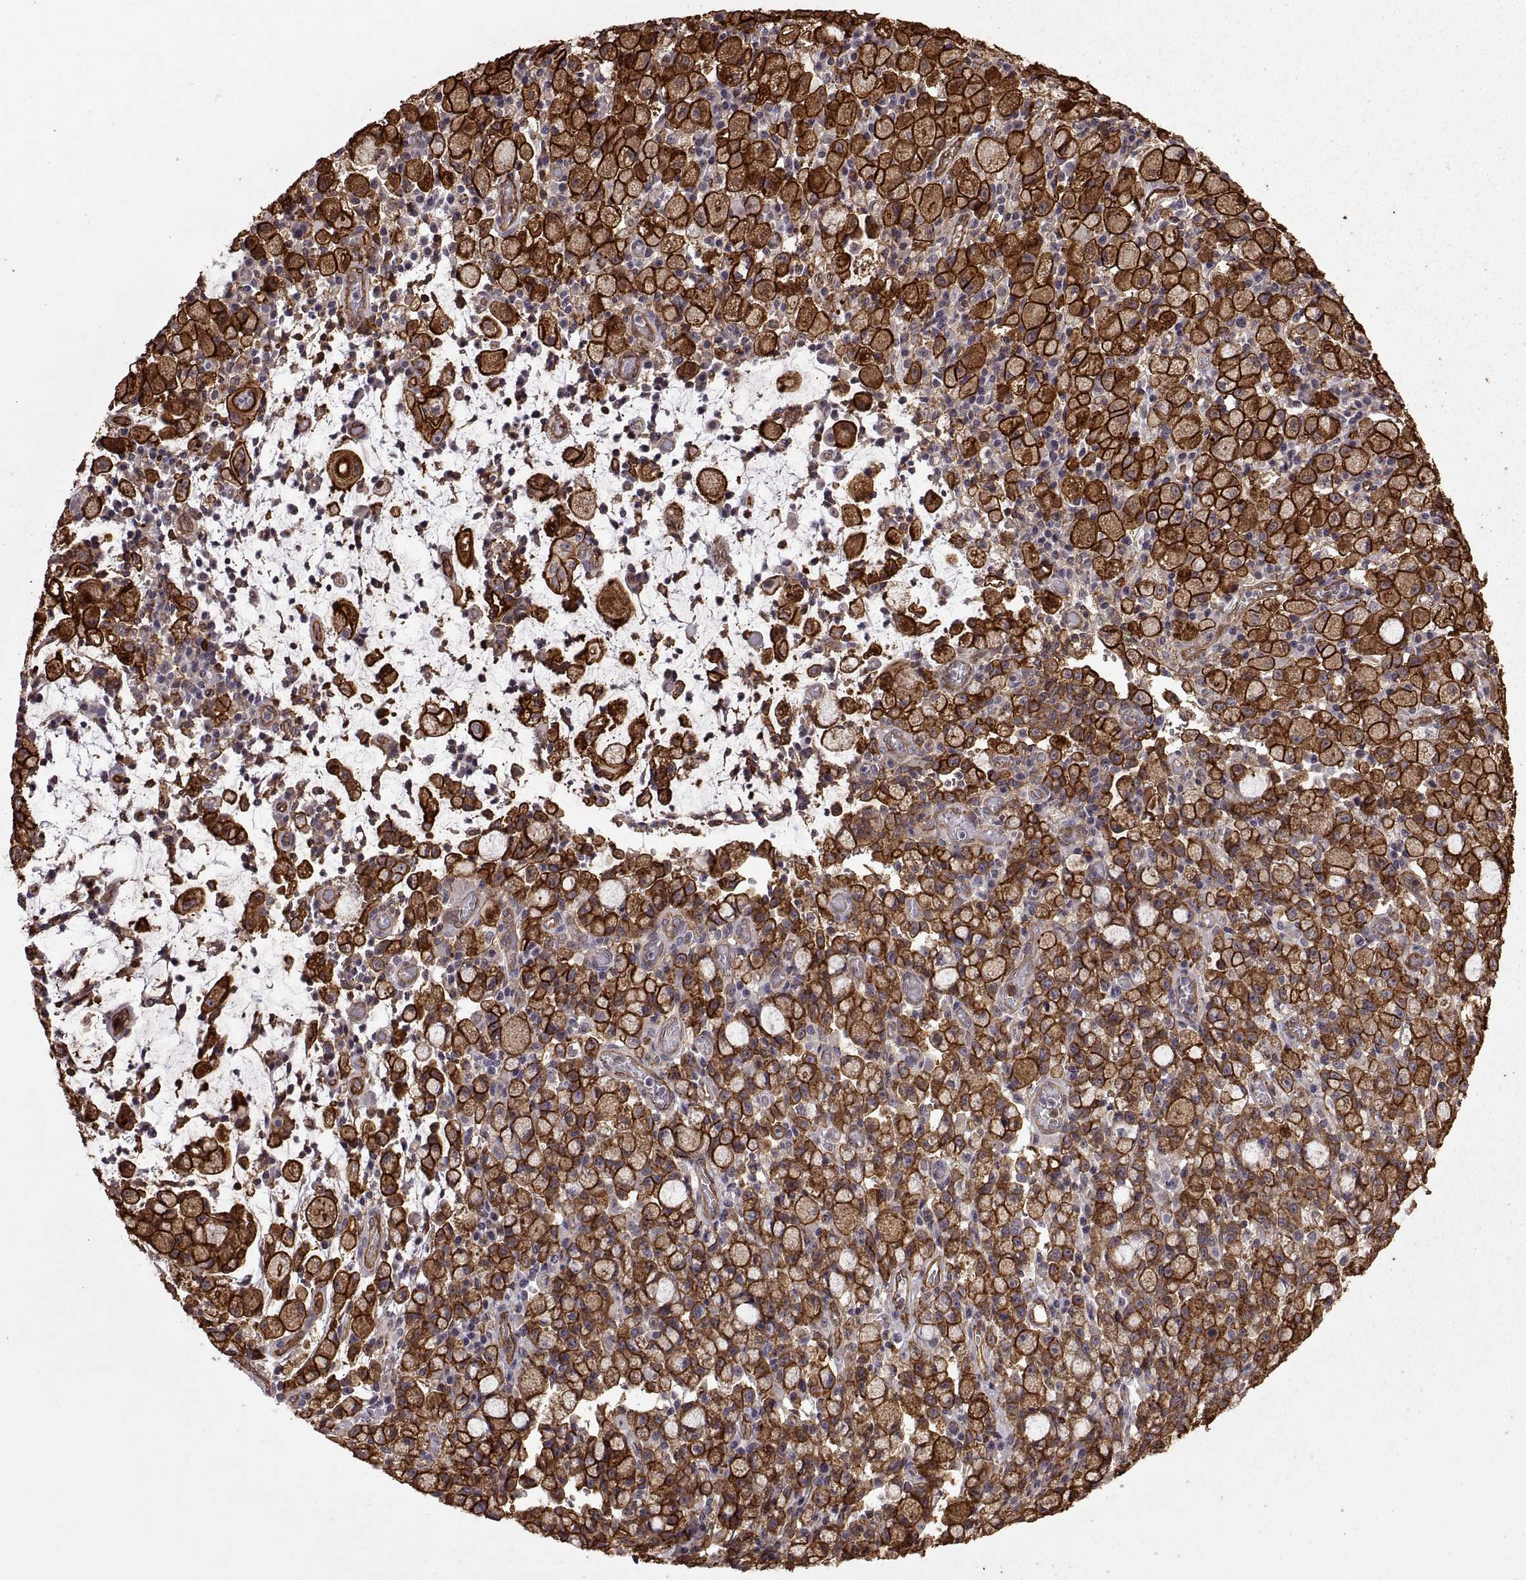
{"staining": {"intensity": "strong", "quantity": ">75%", "location": "cytoplasmic/membranous"}, "tissue": "stomach cancer", "cell_type": "Tumor cells", "image_type": "cancer", "snomed": [{"axis": "morphology", "description": "Adenocarcinoma, NOS"}, {"axis": "topography", "description": "Stomach"}], "caption": "Stomach cancer (adenocarcinoma) tissue reveals strong cytoplasmic/membranous staining in approximately >75% of tumor cells, visualized by immunohistochemistry.", "gene": "S100A10", "patient": {"sex": "male", "age": 58}}